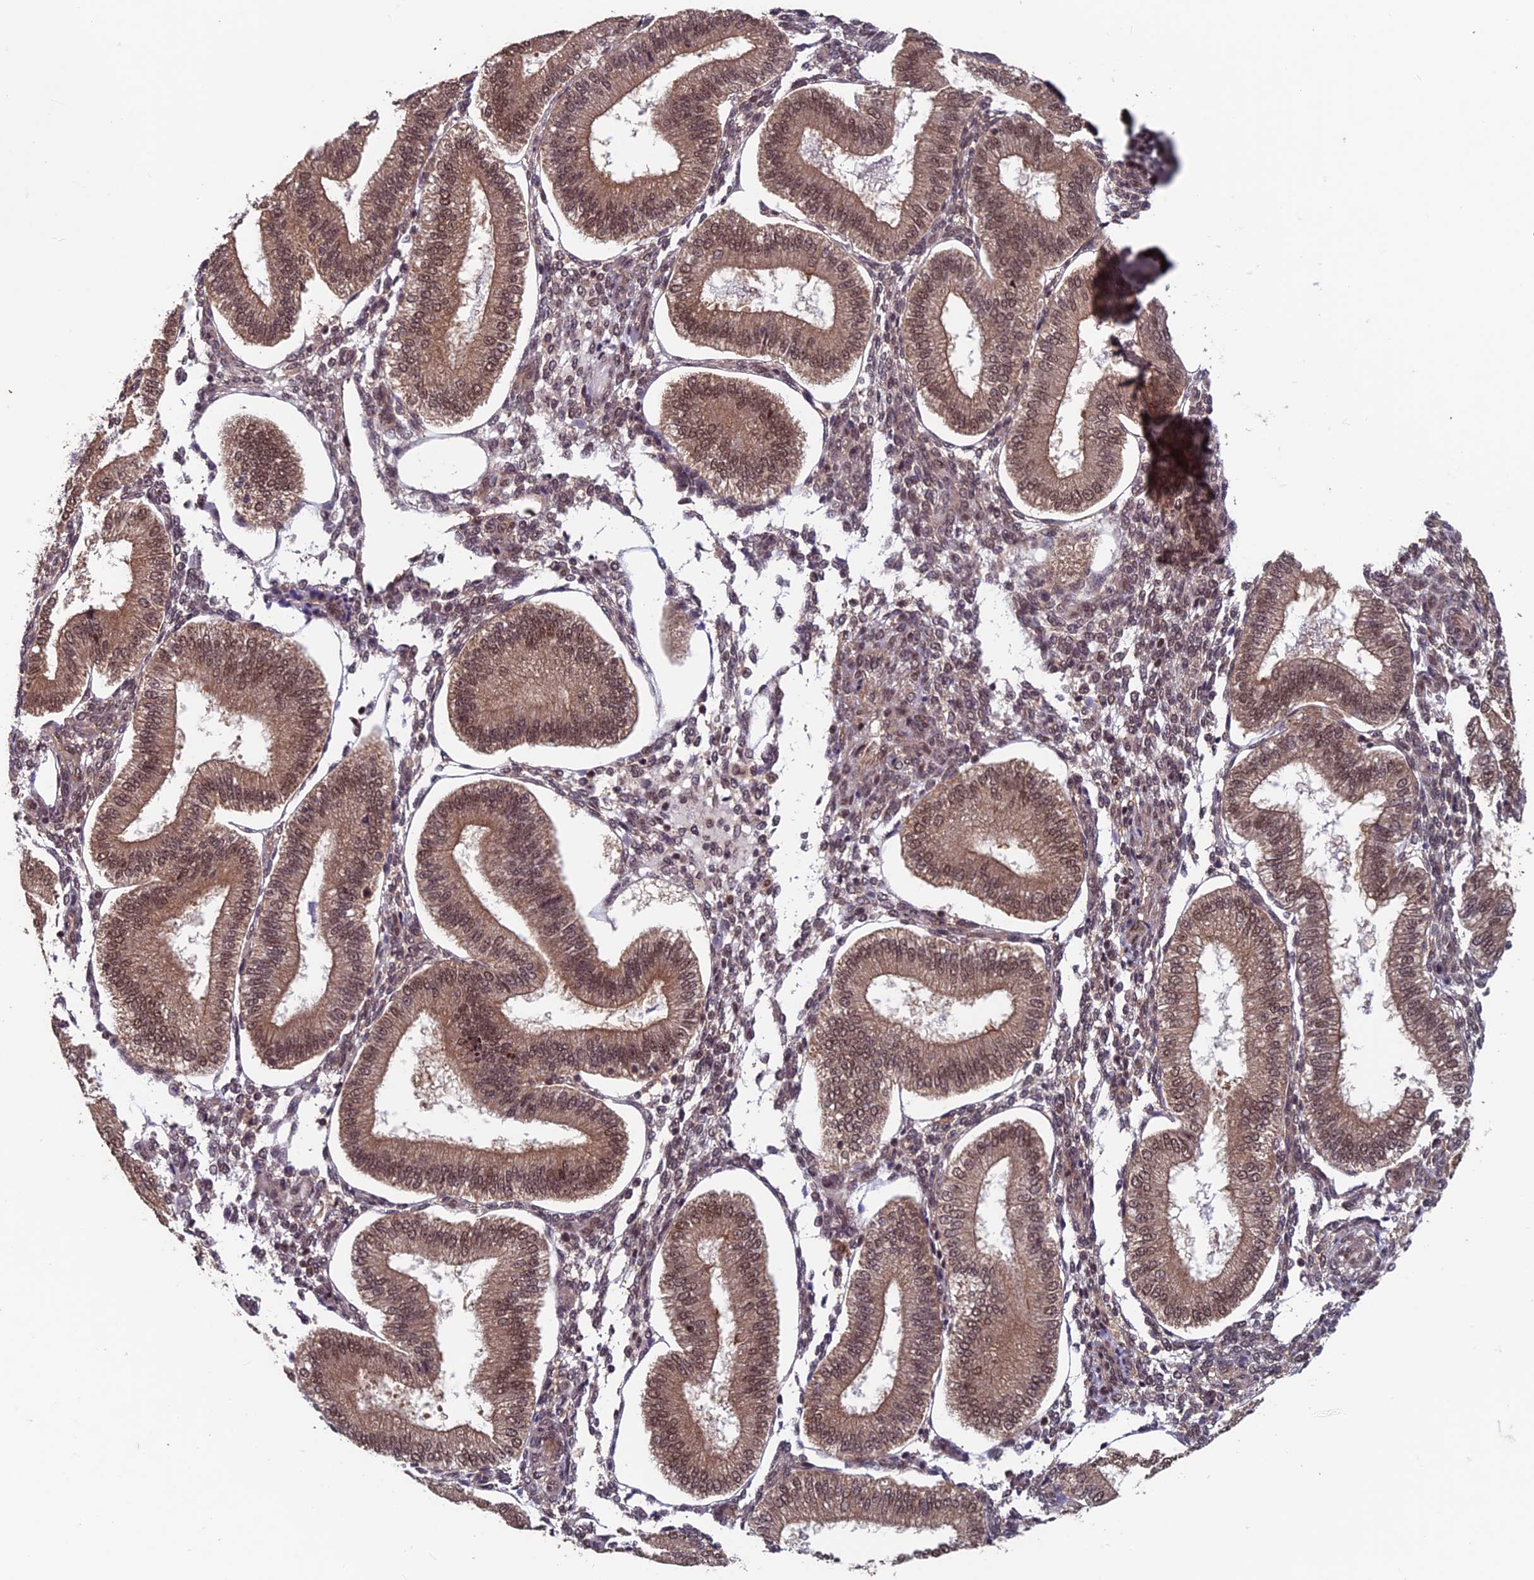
{"staining": {"intensity": "moderate", "quantity": "25%-75%", "location": "cytoplasmic/membranous,nuclear"}, "tissue": "endometrium", "cell_type": "Cells in endometrial stroma", "image_type": "normal", "snomed": [{"axis": "morphology", "description": "Normal tissue, NOS"}, {"axis": "topography", "description": "Endometrium"}], "caption": "A medium amount of moderate cytoplasmic/membranous,nuclear expression is identified in about 25%-75% of cells in endometrial stroma in normal endometrium. (IHC, brightfield microscopy, high magnification).", "gene": "FAM53C", "patient": {"sex": "female", "age": 39}}